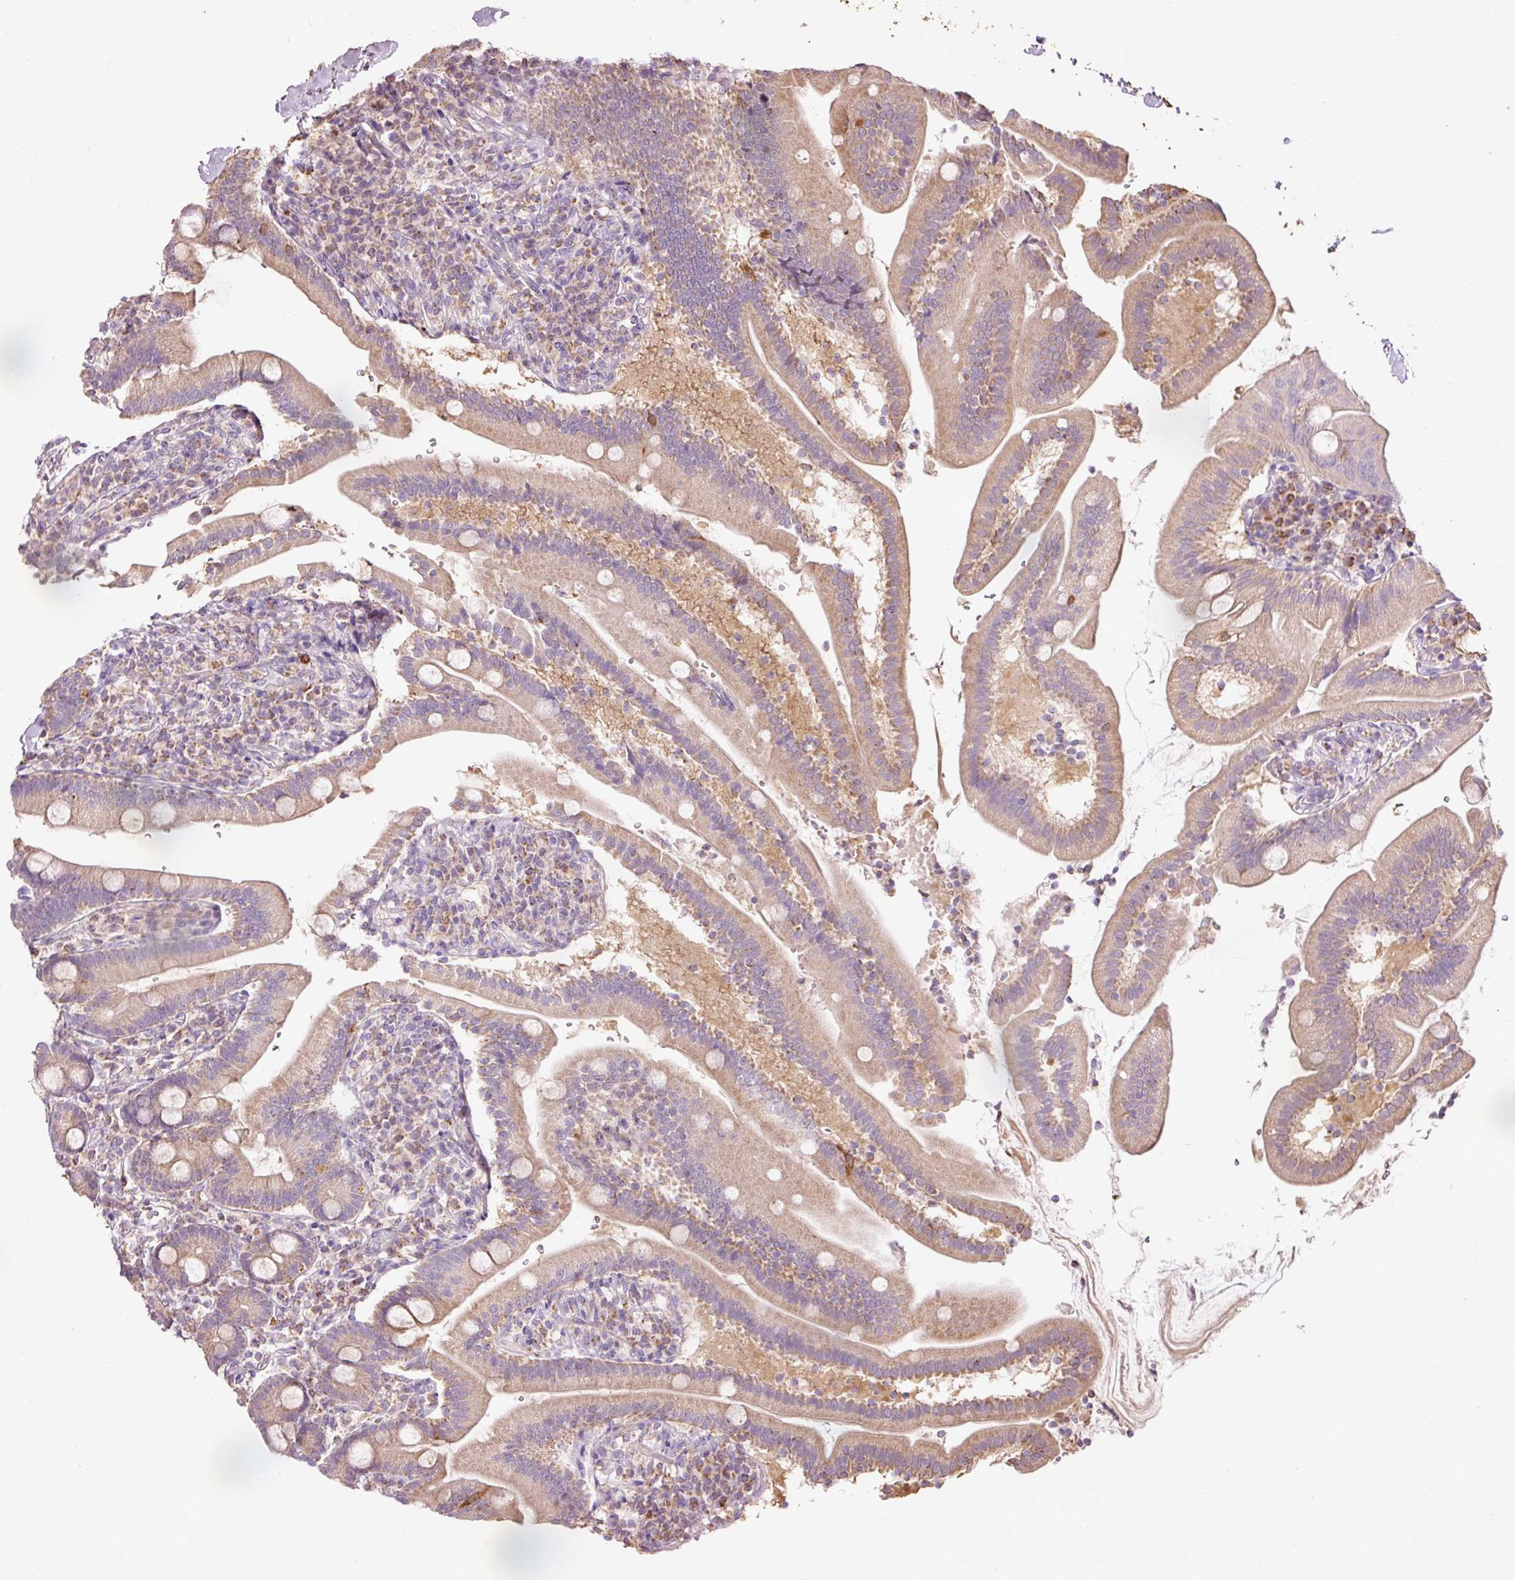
{"staining": {"intensity": "moderate", "quantity": "25%-75%", "location": "cytoplasmic/membranous"}, "tissue": "duodenum", "cell_type": "Glandular cells", "image_type": "normal", "snomed": [{"axis": "morphology", "description": "Normal tissue, NOS"}, {"axis": "topography", "description": "Duodenum"}], "caption": "Immunohistochemistry micrograph of benign duodenum stained for a protein (brown), which shows medium levels of moderate cytoplasmic/membranous positivity in approximately 25%-75% of glandular cells.", "gene": "PRDX5", "patient": {"sex": "female", "age": 67}}